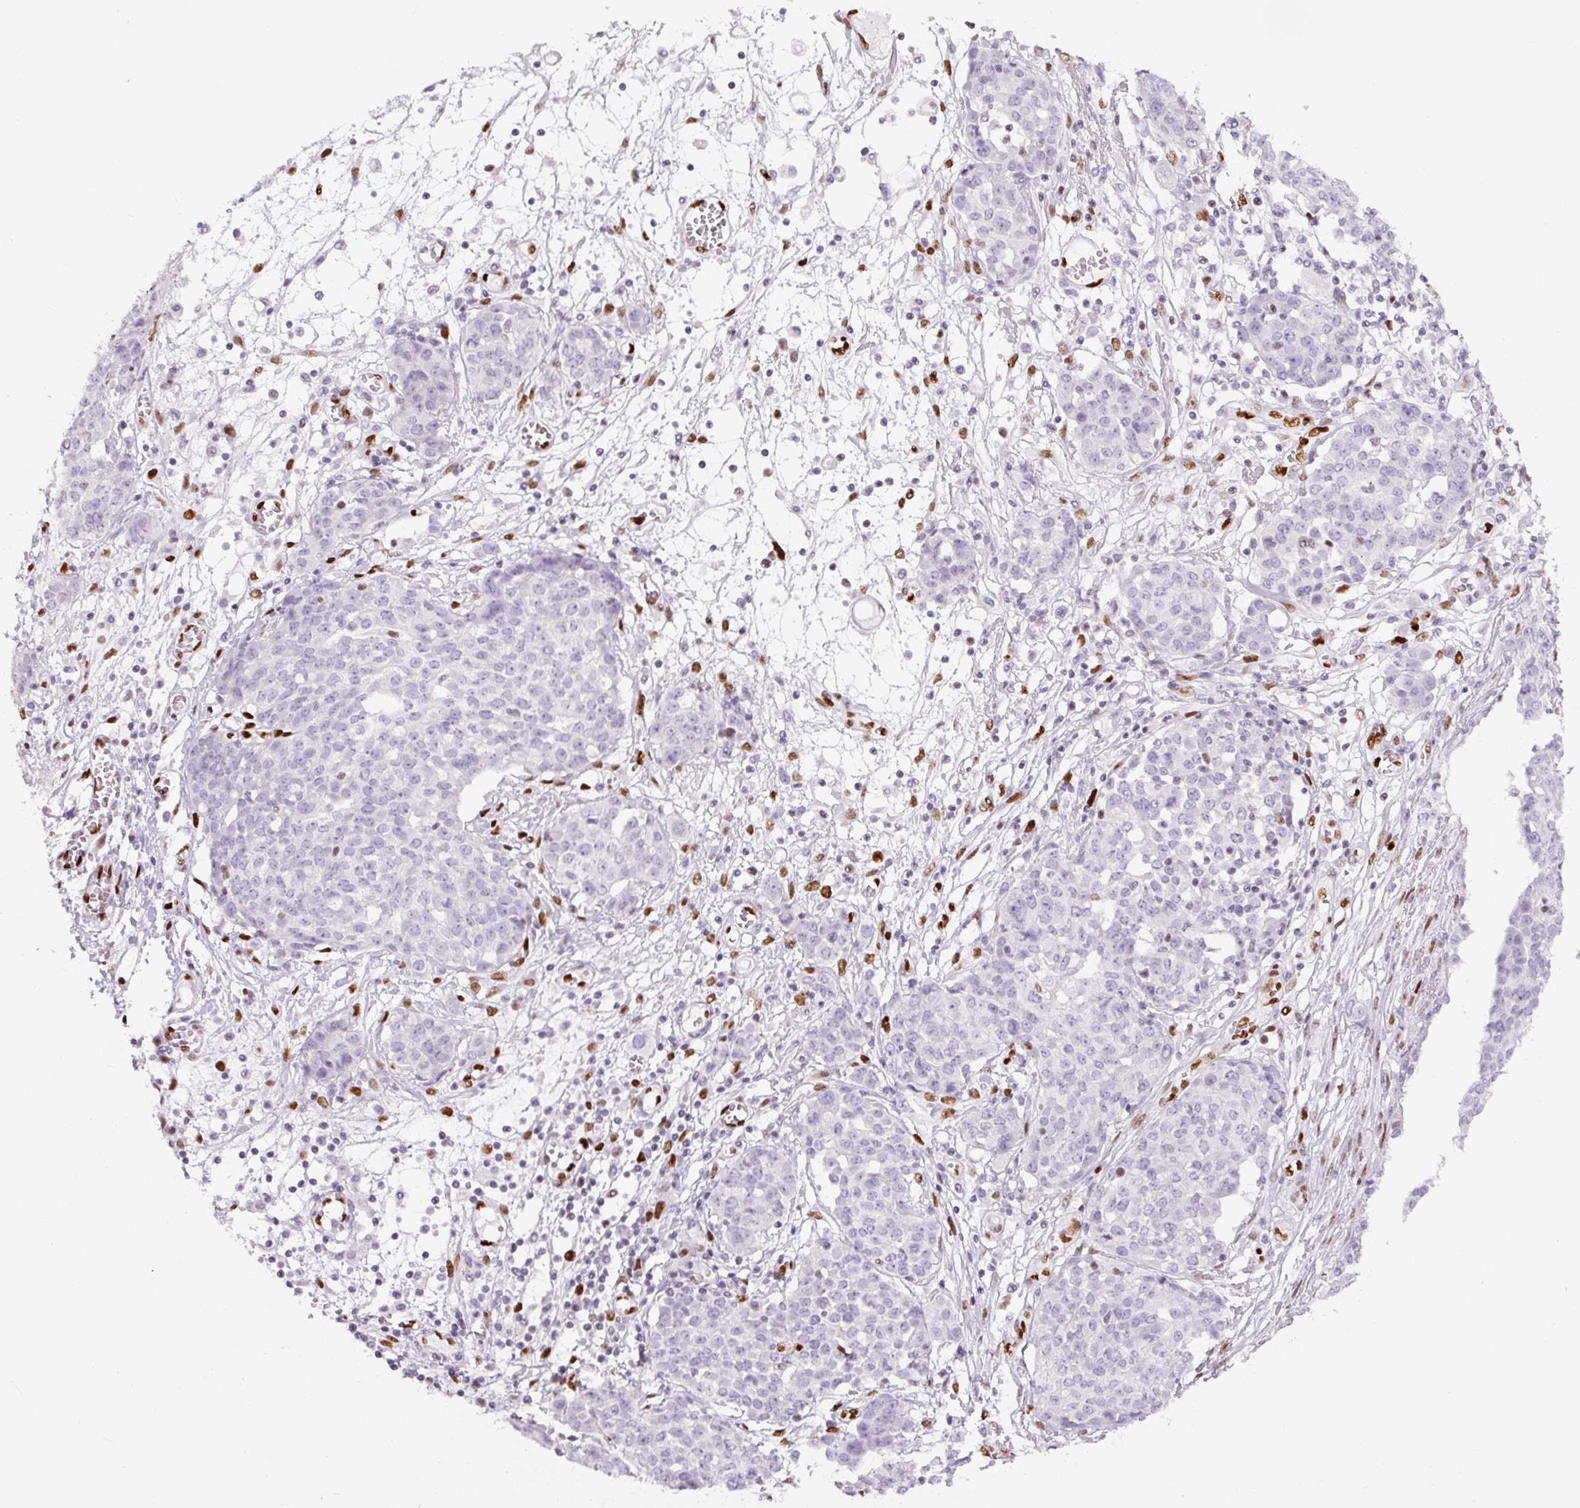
{"staining": {"intensity": "negative", "quantity": "none", "location": "none"}, "tissue": "ovarian cancer", "cell_type": "Tumor cells", "image_type": "cancer", "snomed": [{"axis": "morphology", "description": "Cystadenocarcinoma, serous, NOS"}, {"axis": "topography", "description": "Soft tissue"}, {"axis": "topography", "description": "Ovary"}], "caption": "A high-resolution photomicrograph shows immunohistochemistry (IHC) staining of ovarian cancer (serous cystadenocarcinoma), which reveals no significant positivity in tumor cells.", "gene": "ZEB1", "patient": {"sex": "female", "age": 57}}